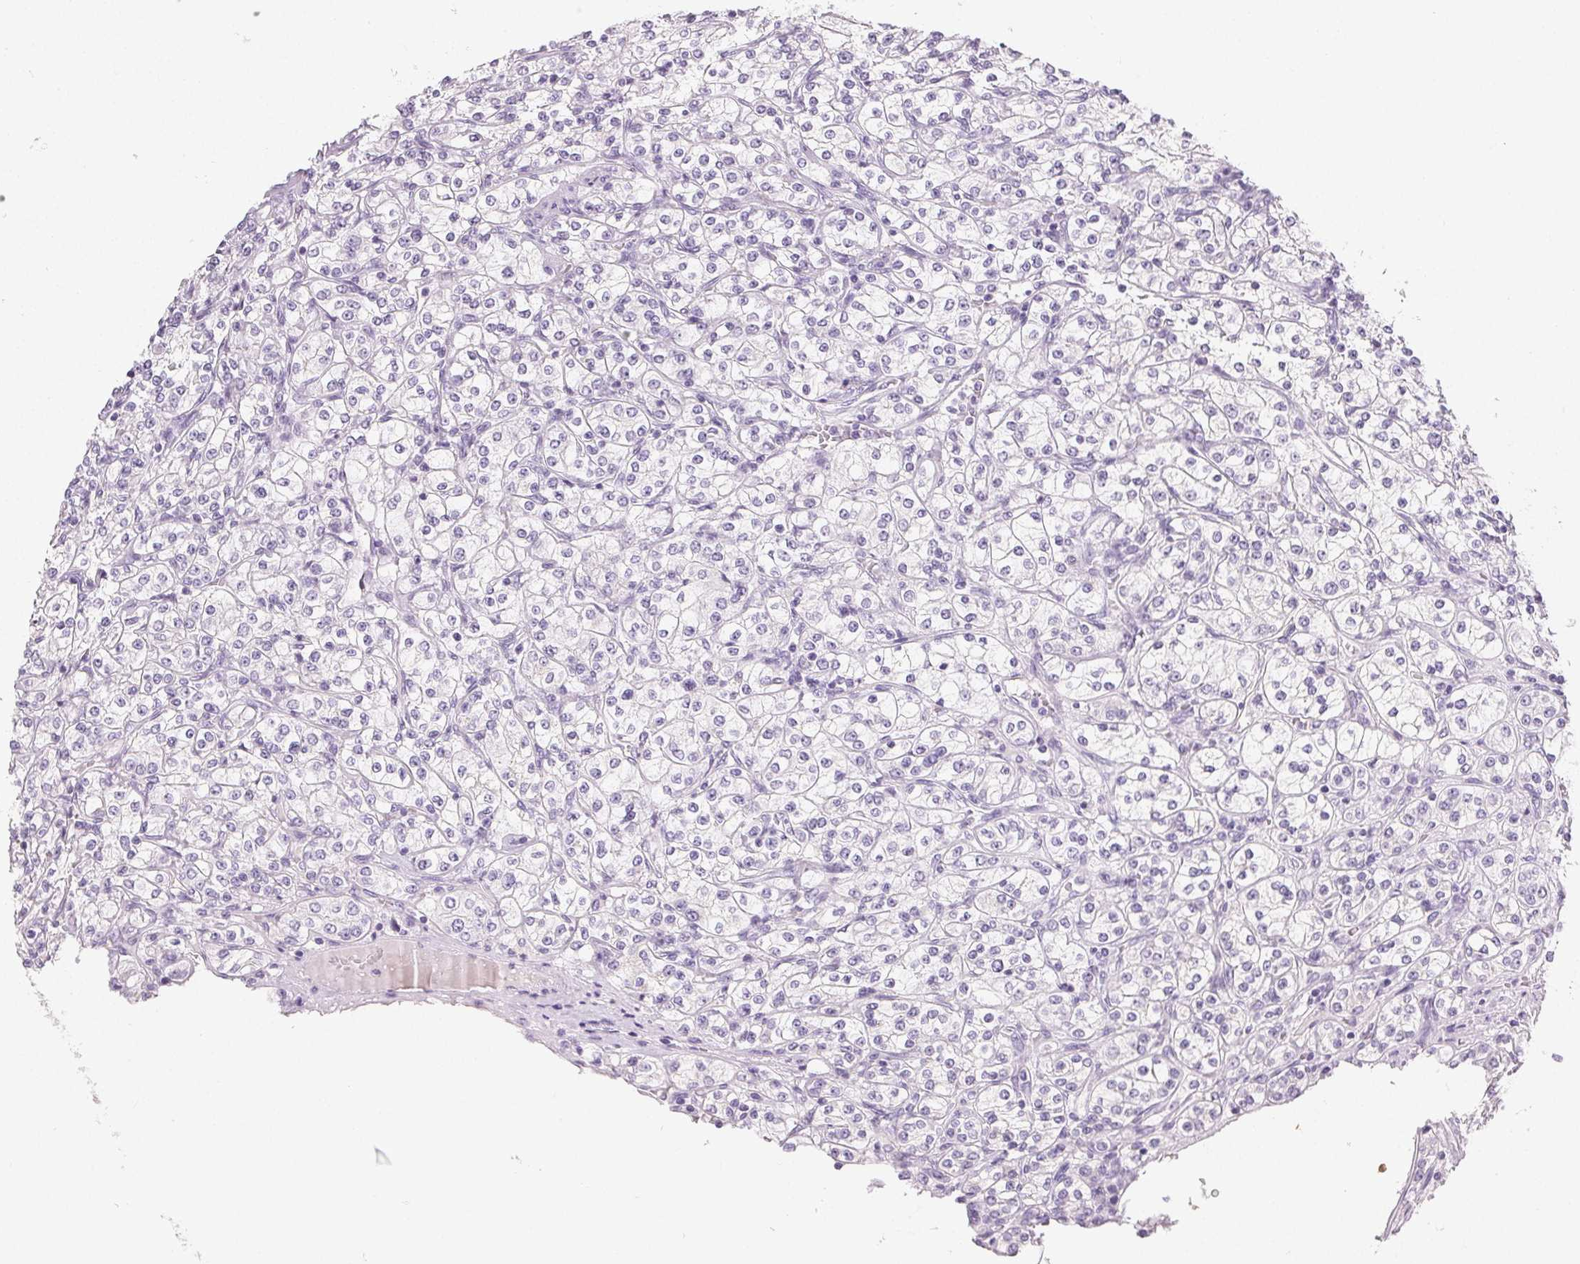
{"staining": {"intensity": "negative", "quantity": "none", "location": "none"}, "tissue": "renal cancer", "cell_type": "Tumor cells", "image_type": "cancer", "snomed": [{"axis": "morphology", "description": "Adenocarcinoma, NOS"}, {"axis": "topography", "description": "Kidney"}], "caption": "The histopathology image displays no significant expression in tumor cells of renal adenocarcinoma. (DAB IHC, high magnification).", "gene": "MIOX", "patient": {"sex": "male", "age": 77}}